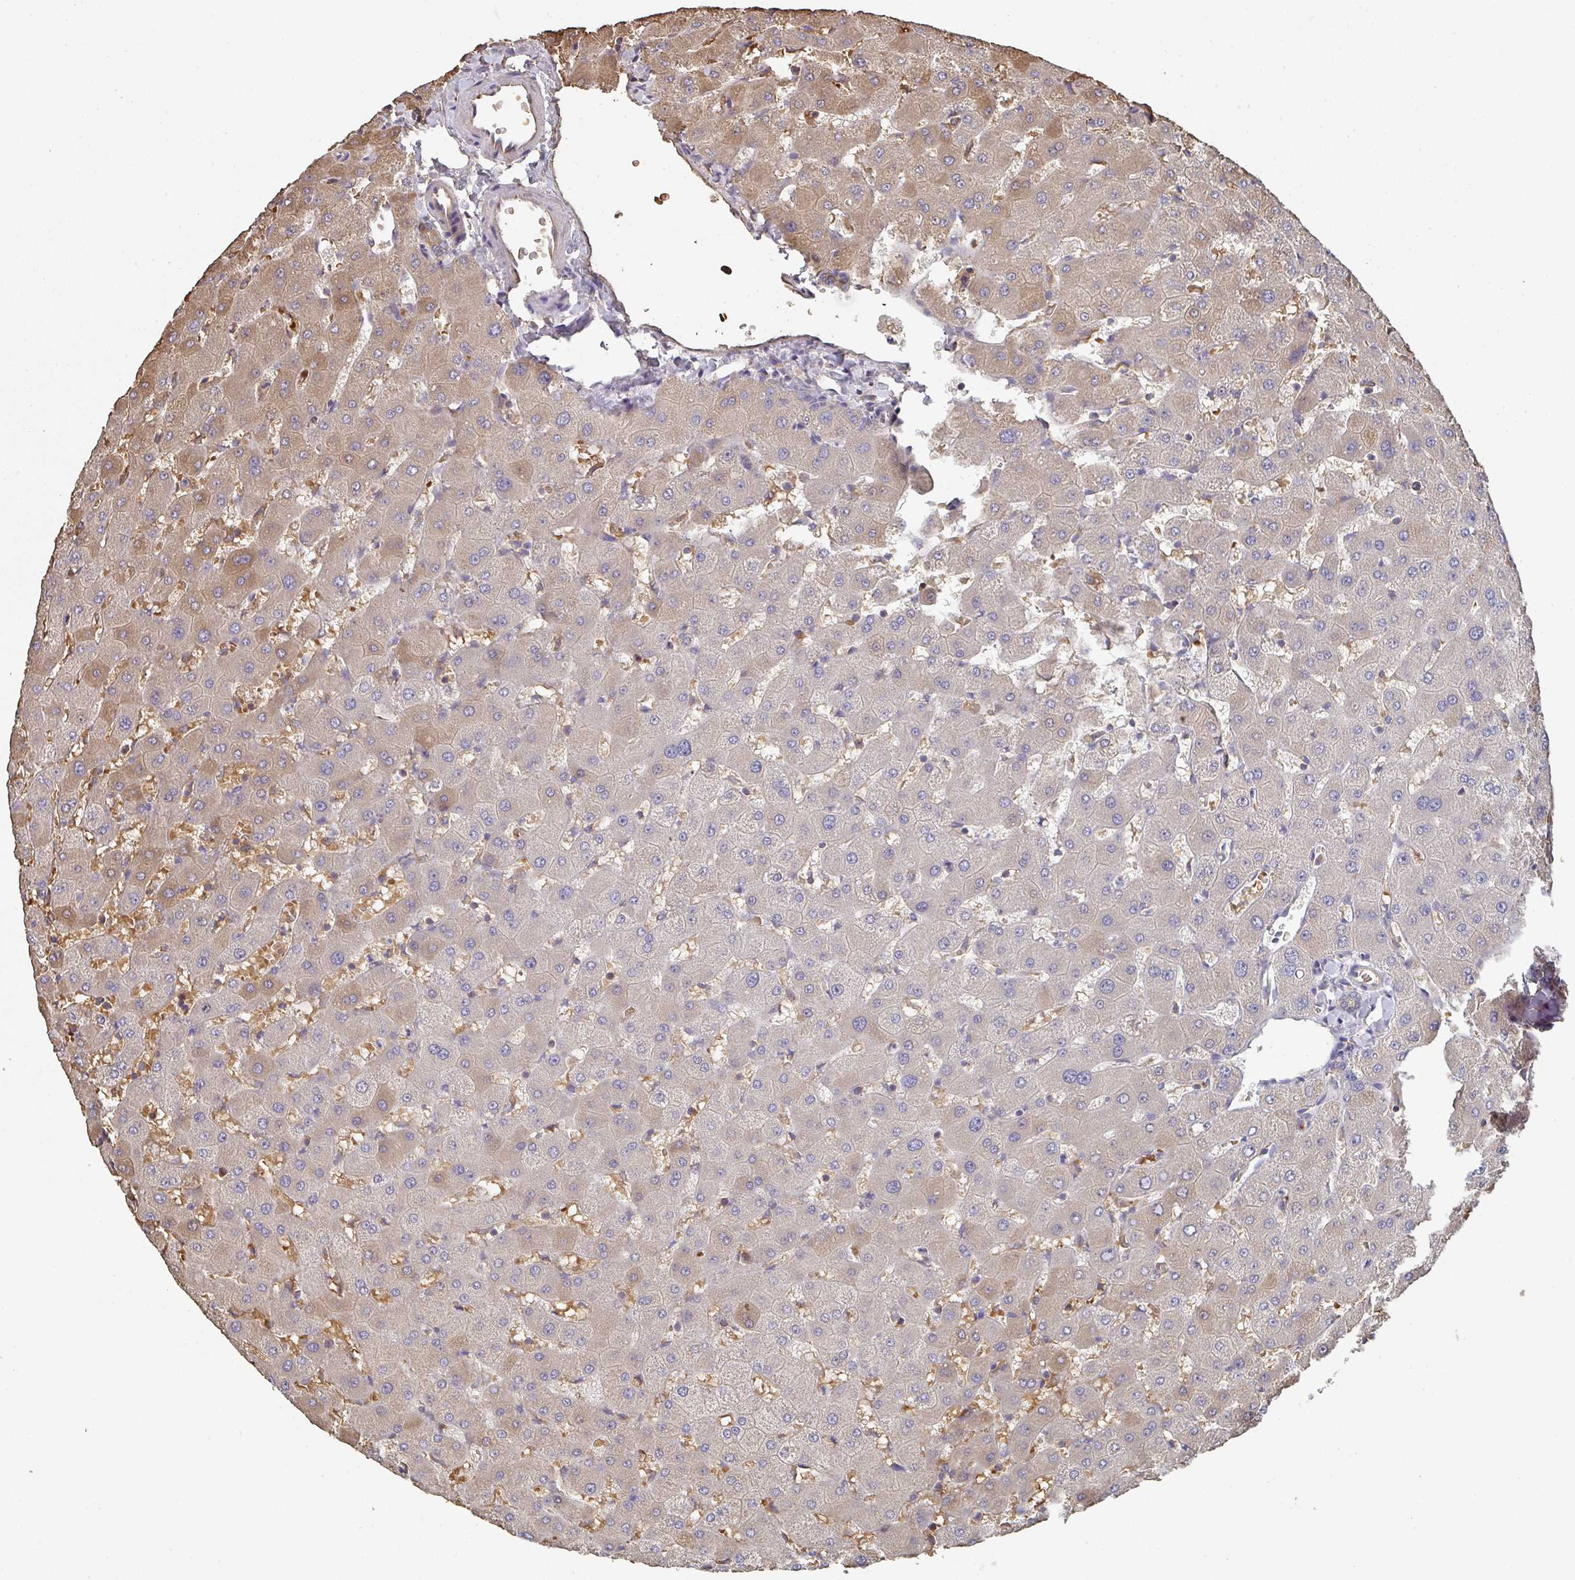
{"staining": {"intensity": "moderate", "quantity": "25%-75%", "location": "cytoplasmic/membranous"}, "tissue": "liver", "cell_type": "Cholangiocytes", "image_type": "normal", "snomed": [{"axis": "morphology", "description": "Normal tissue, NOS"}, {"axis": "topography", "description": "Liver"}], "caption": "Immunohistochemistry (IHC) (DAB) staining of normal liver demonstrates moderate cytoplasmic/membranous protein staining in about 25%-75% of cholangiocytes. (Stains: DAB (3,3'-diaminobenzidine) in brown, nuclei in blue, Microscopy: brightfield microscopy at high magnification).", "gene": "POLG", "patient": {"sex": "female", "age": 63}}